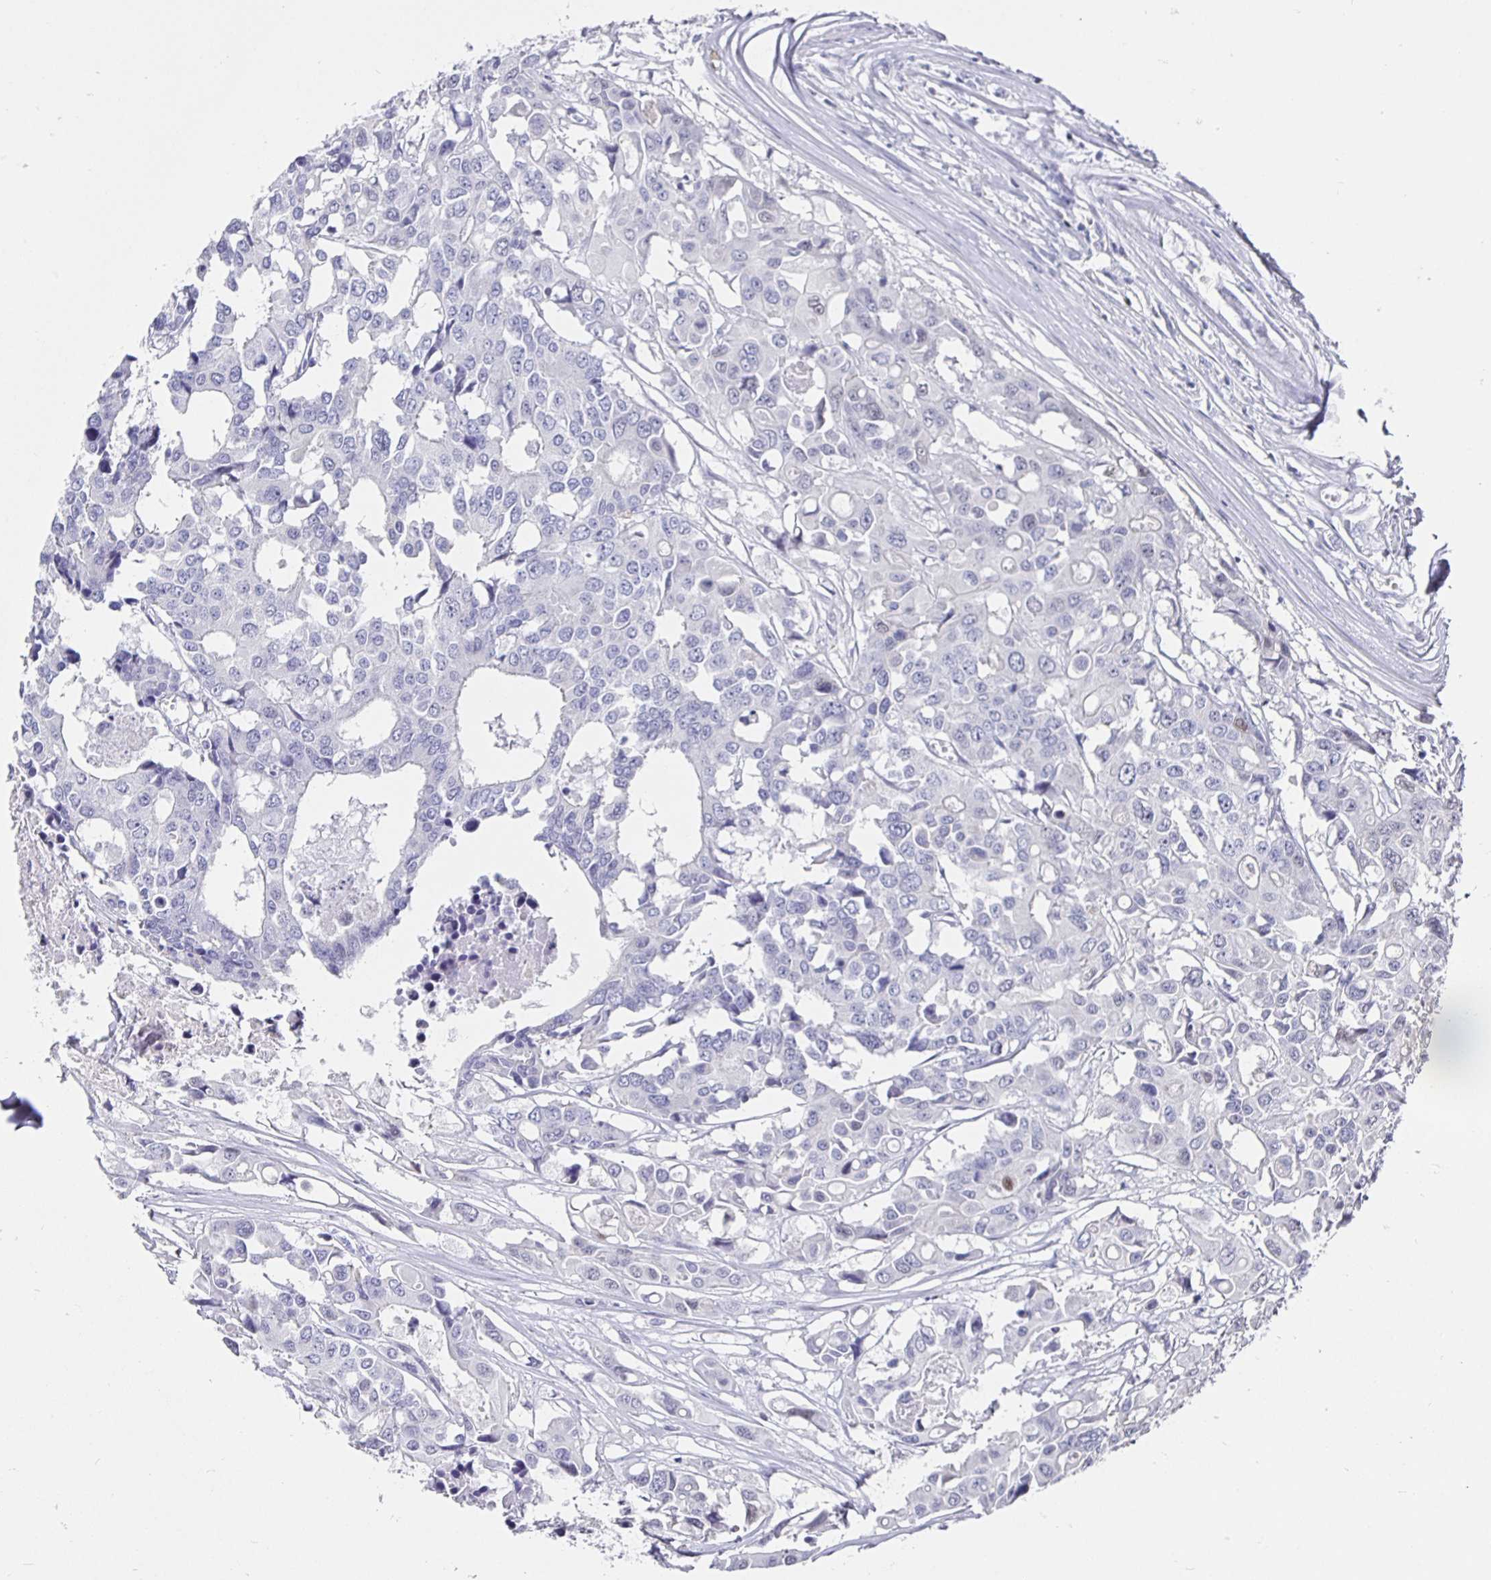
{"staining": {"intensity": "negative", "quantity": "none", "location": "none"}, "tissue": "colorectal cancer", "cell_type": "Tumor cells", "image_type": "cancer", "snomed": [{"axis": "morphology", "description": "Adenocarcinoma, NOS"}, {"axis": "topography", "description": "Colon"}], "caption": "An immunohistochemistry image of adenocarcinoma (colorectal) is shown. There is no staining in tumor cells of adenocarcinoma (colorectal). (IHC, brightfield microscopy, high magnification).", "gene": "RUNX2", "patient": {"sex": "male", "age": 77}}